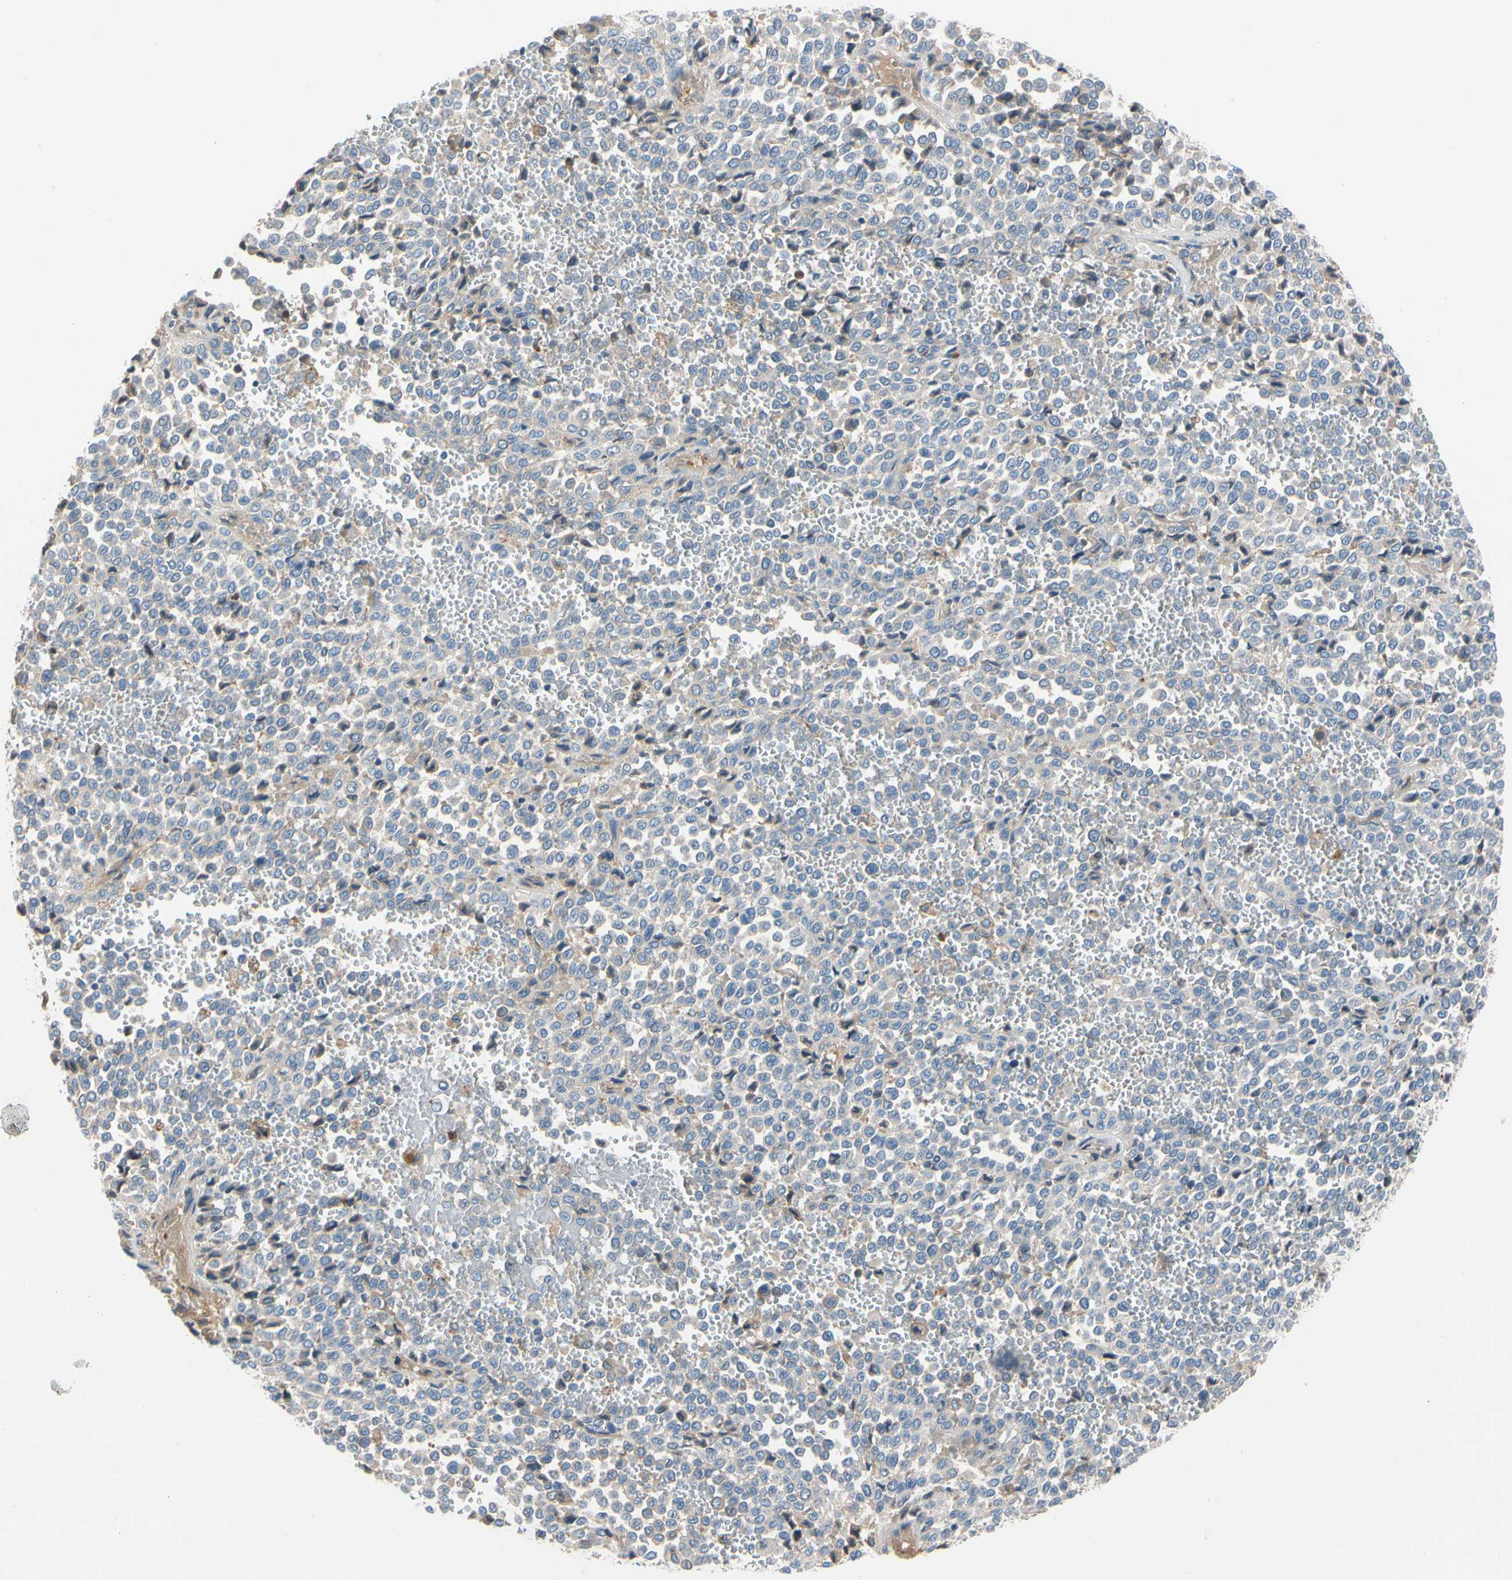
{"staining": {"intensity": "negative", "quantity": "none", "location": "none"}, "tissue": "melanoma", "cell_type": "Tumor cells", "image_type": "cancer", "snomed": [{"axis": "morphology", "description": "Malignant melanoma, Metastatic site"}, {"axis": "topography", "description": "Pancreas"}], "caption": "The image displays no staining of tumor cells in malignant melanoma (metastatic site). (Stains: DAB (3,3'-diaminobenzidine) immunohistochemistry with hematoxylin counter stain, Microscopy: brightfield microscopy at high magnification).", "gene": "HJURP", "patient": {"sex": "female", "age": 30}}